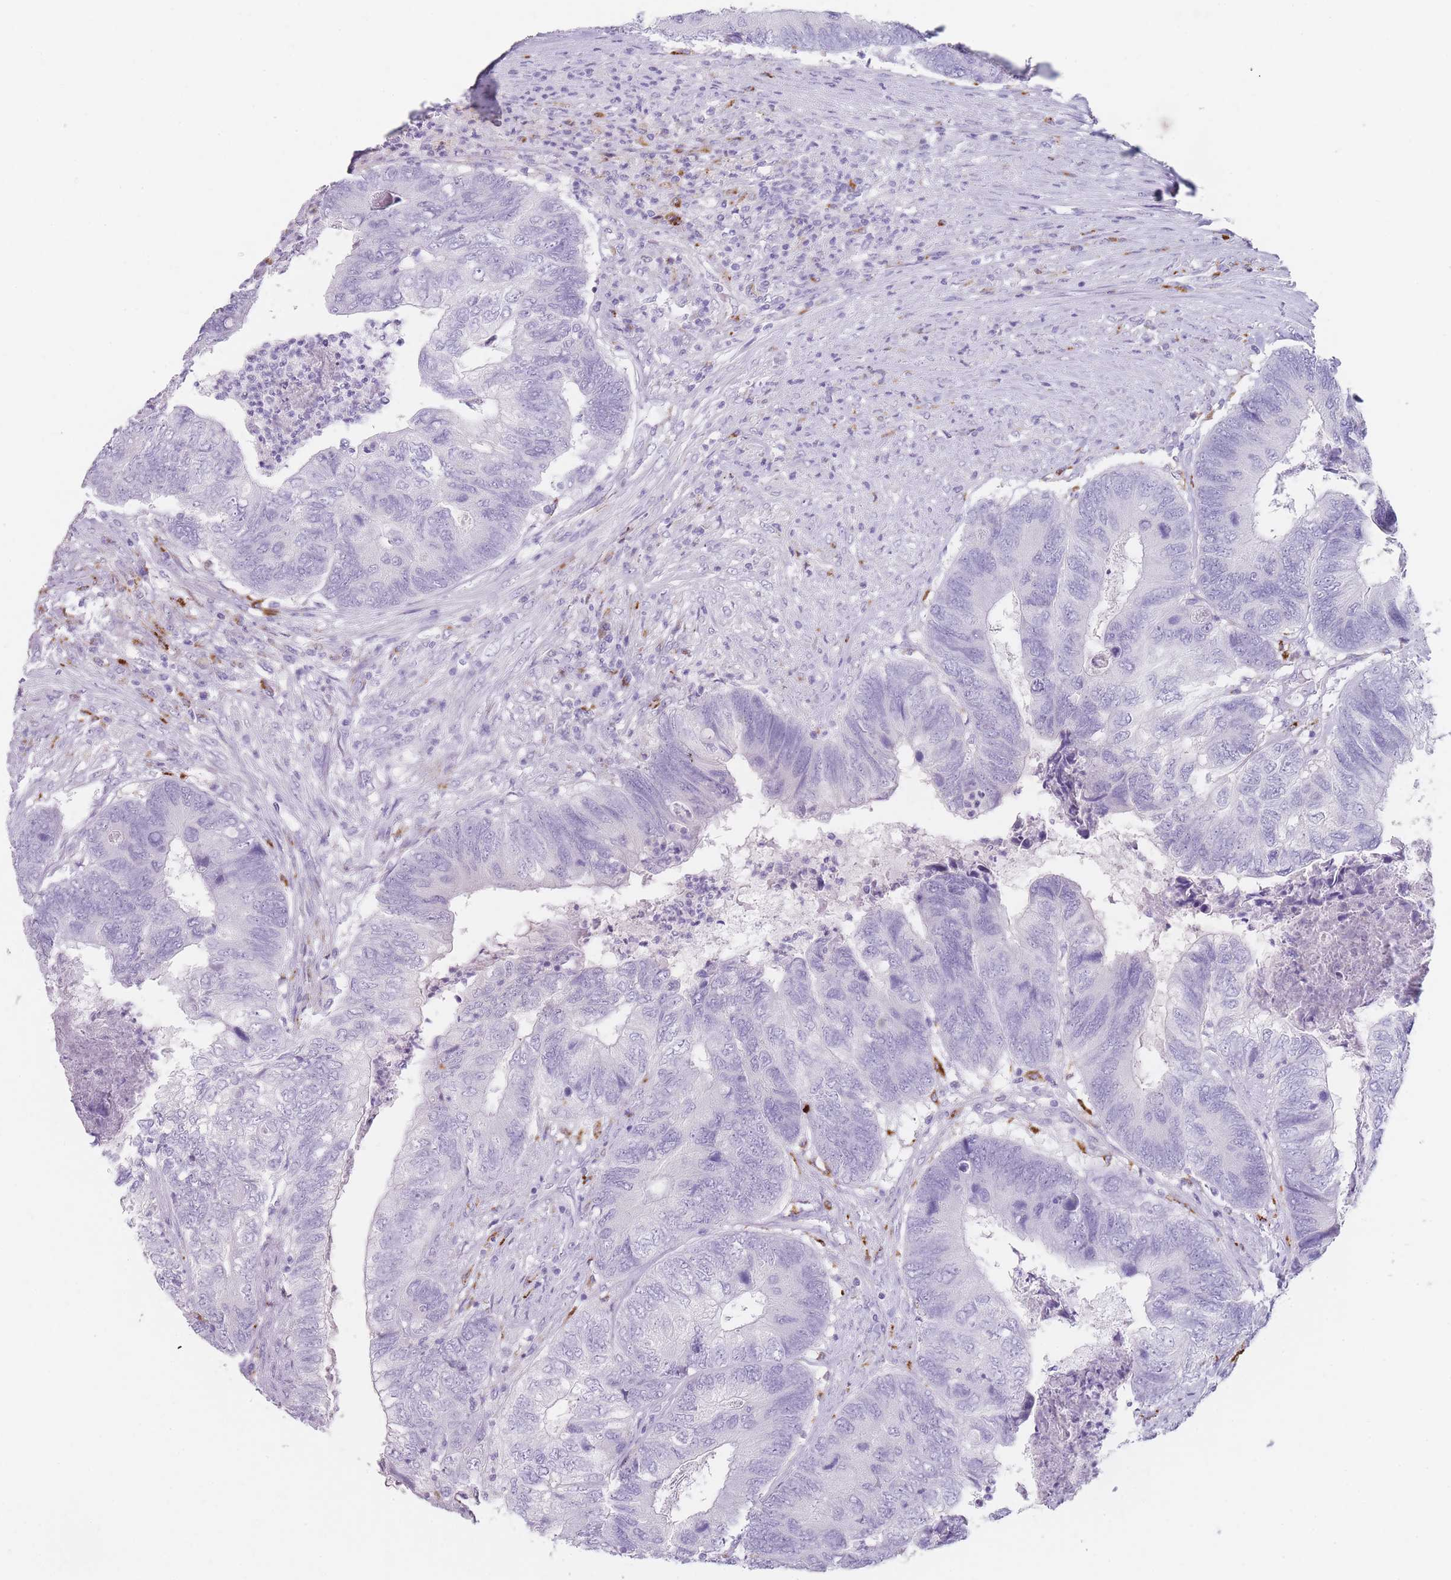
{"staining": {"intensity": "negative", "quantity": "none", "location": "none"}, "tissue": "colorectal cancer", "cell_type": "Tumor cells", "image_type": "cancer", "snomed": [{"axis": "morphology", "description": "Adenocarcinoma, NOS"}, {"axis": "topography", "description": "Colon"}], "caption": "Immunohistochemistry image of human colorectal adenocarcinoma stained for a protein (brown), which displays no staining in tumor cells. (DAB (3,3'-diaminobenzidine) IHC visualized using brightfield microscopy, high magnification).", "gene": "RHO", "patient": {"sex": "female", "age": 67}}